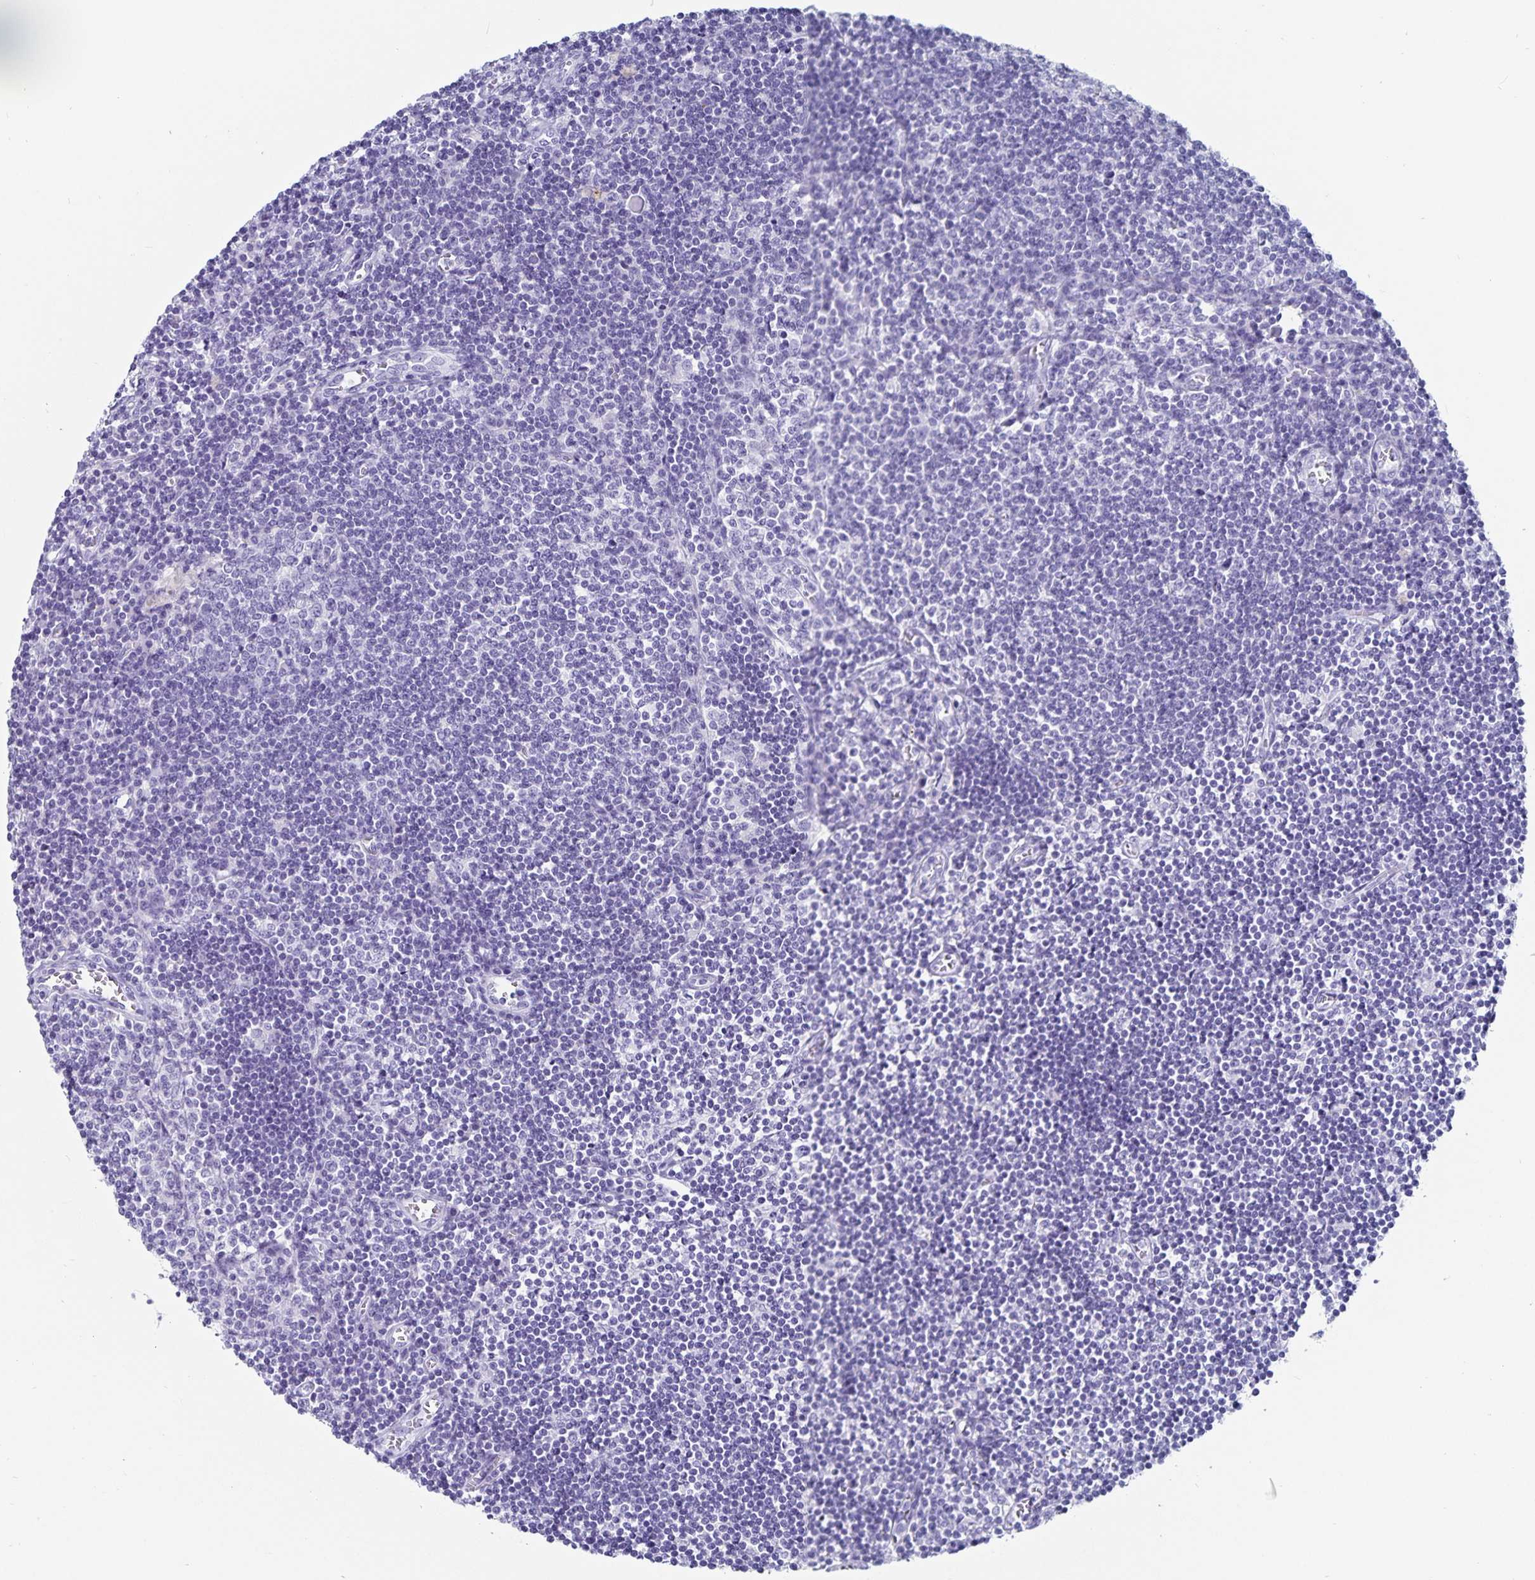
{"staining": {"intensity": "negative", "quantity": "none", "location": "none"}, "tissue": "lymph node", "cell_type": "Germinal center cells", "image_type": "normal", "snomed": [{"axis": "morphology", "description": "Normal tissue, NOS"}, {"axis": "topography", "description": "Lymph node"}], "caption": "A photomicrograph of human lymph node is negative for staining in germinal center cells. (DAB immunohistochemistry, high magnification).", "gene": "C19orf73", "patient": {"sex": "male", "age": 67}}